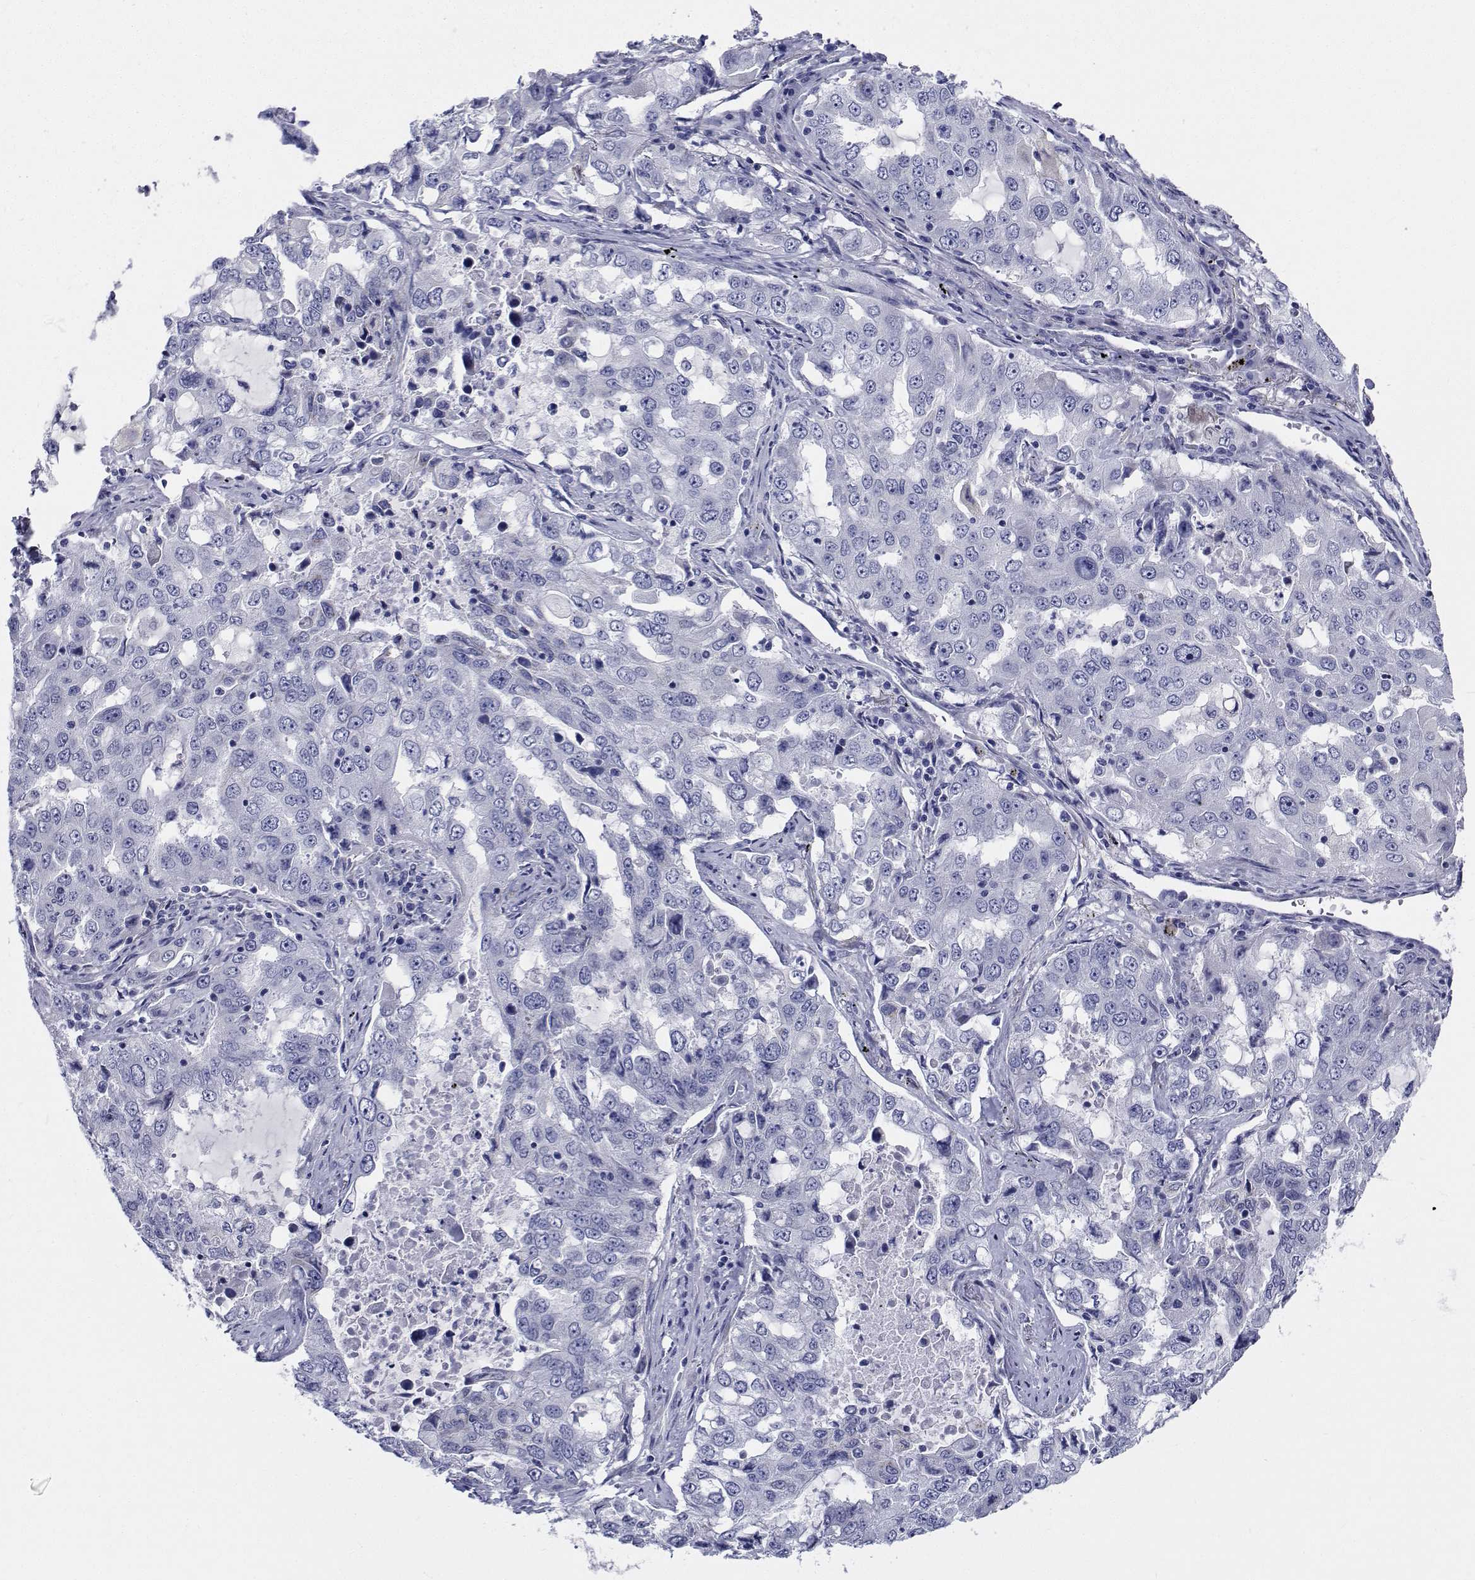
{"staining": {"intensity": "negative", "quantity": "none", "location": "none"}, "tissue": "lung cancer", "cell_type": "Tumor cells", "image_type": "cancer", "snomed": [{"axis": "morphology", "description": "Adenocarcinoma, NOS"}, {"axis": "topography", "description": "Lung"}], "caption": "Micrograph shows no significant protein expression in tumor cells of adenocarcinoma (lung).", "gene": "CDHR3", "patient": {"sex": "female", "age": 61}}